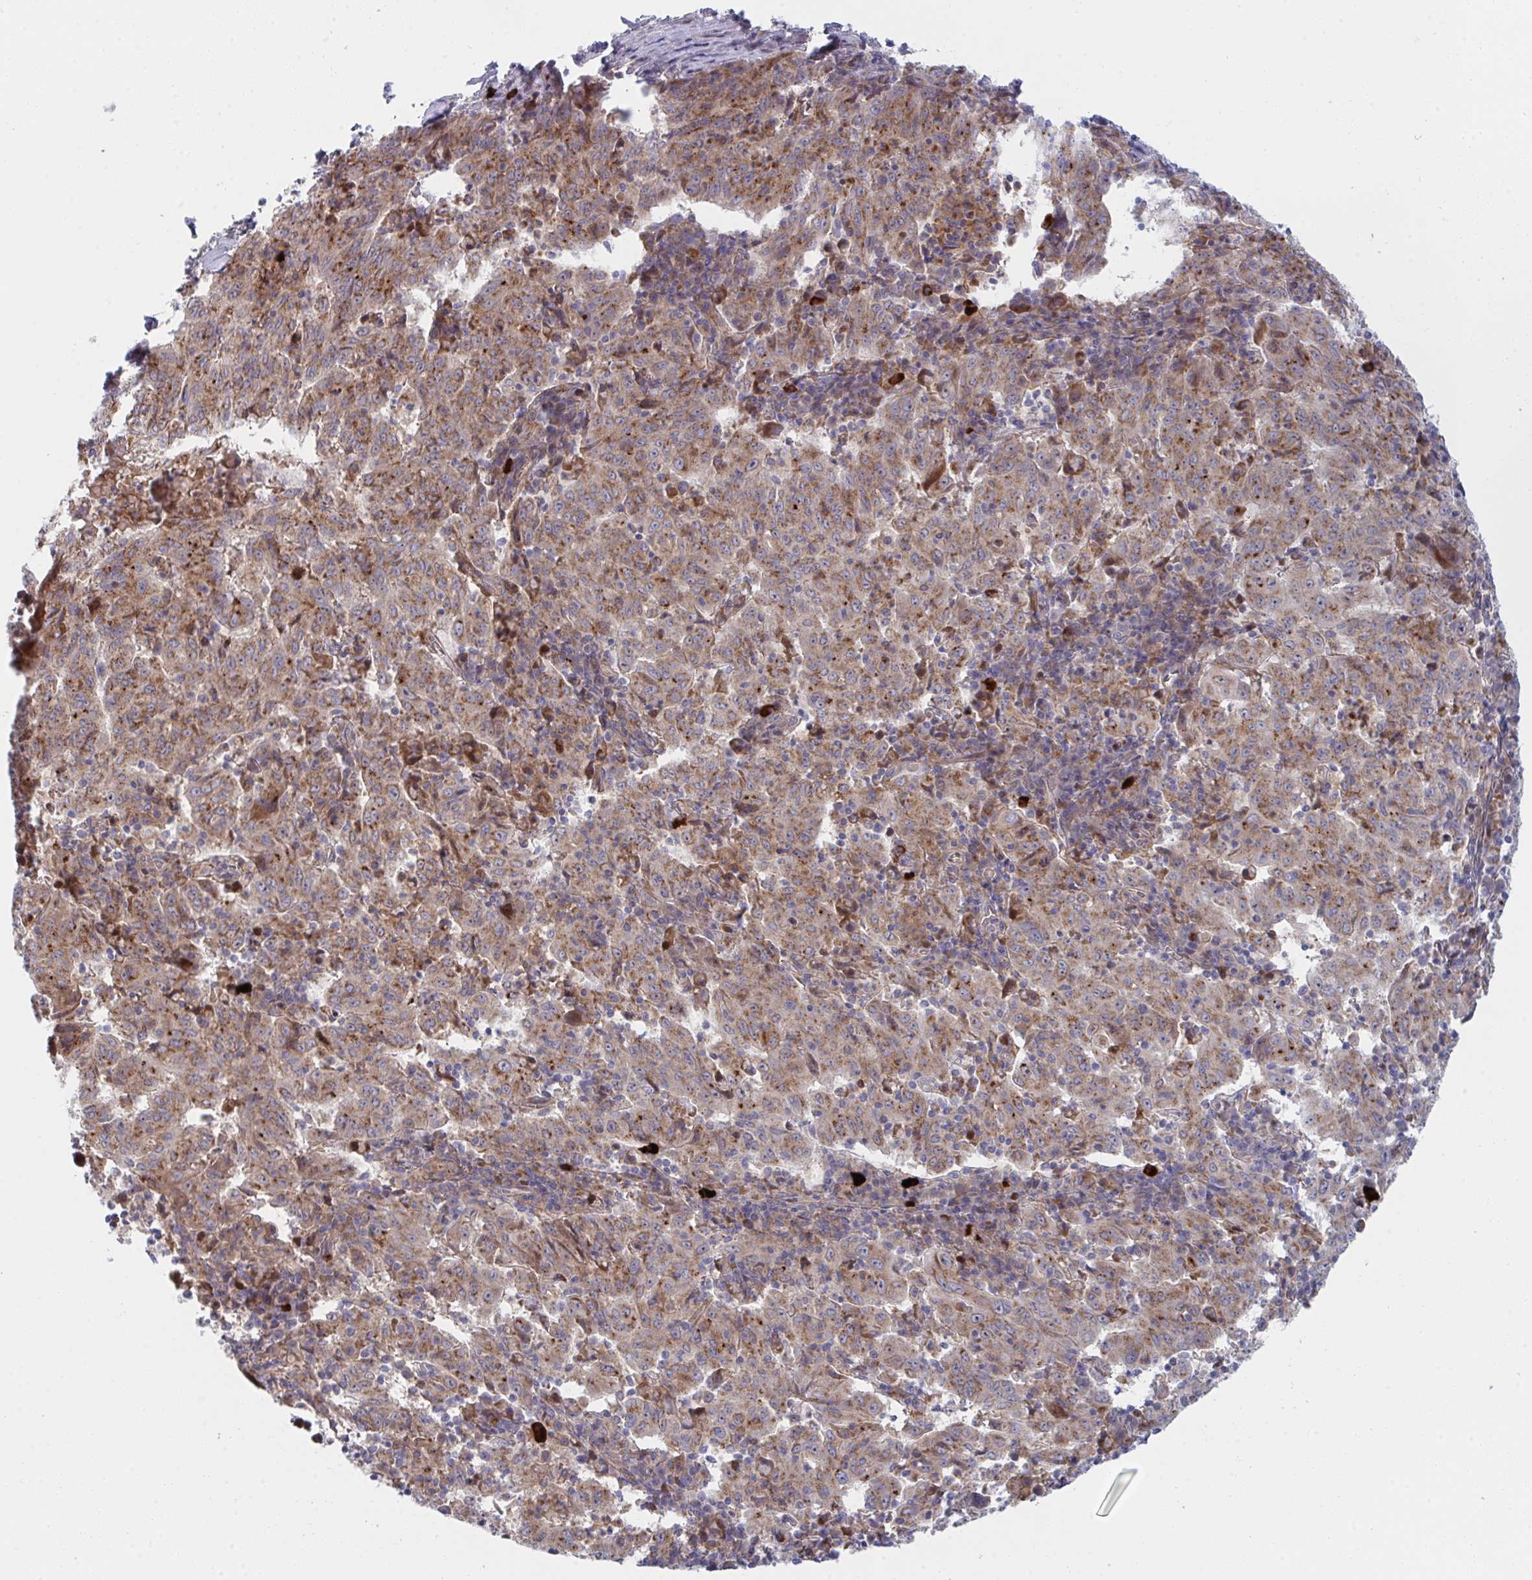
{"staining": {"intensity": "moderate", "quantity": ">75%", "location": "cytoplasmic/membranous"}, "tissue": "pancreatic cancer", "cell_type": "Tumor cells", "image_type": "cancer", "snomed": [{"axis": "morphology", "description": "Adenocarcinoma, NOS"}, {"axis": "topography", "description": "Pancreas"}], "caption": "Pancreatic cancer (adenocarcinoma) was stained to show a protein in brown. There is medium levels of moderate cytoplasmic/membranous staining in approximately >75% of tumor cells.", "gene": "TNFSF4", "patient": {"sex": "male", "age": 63}}